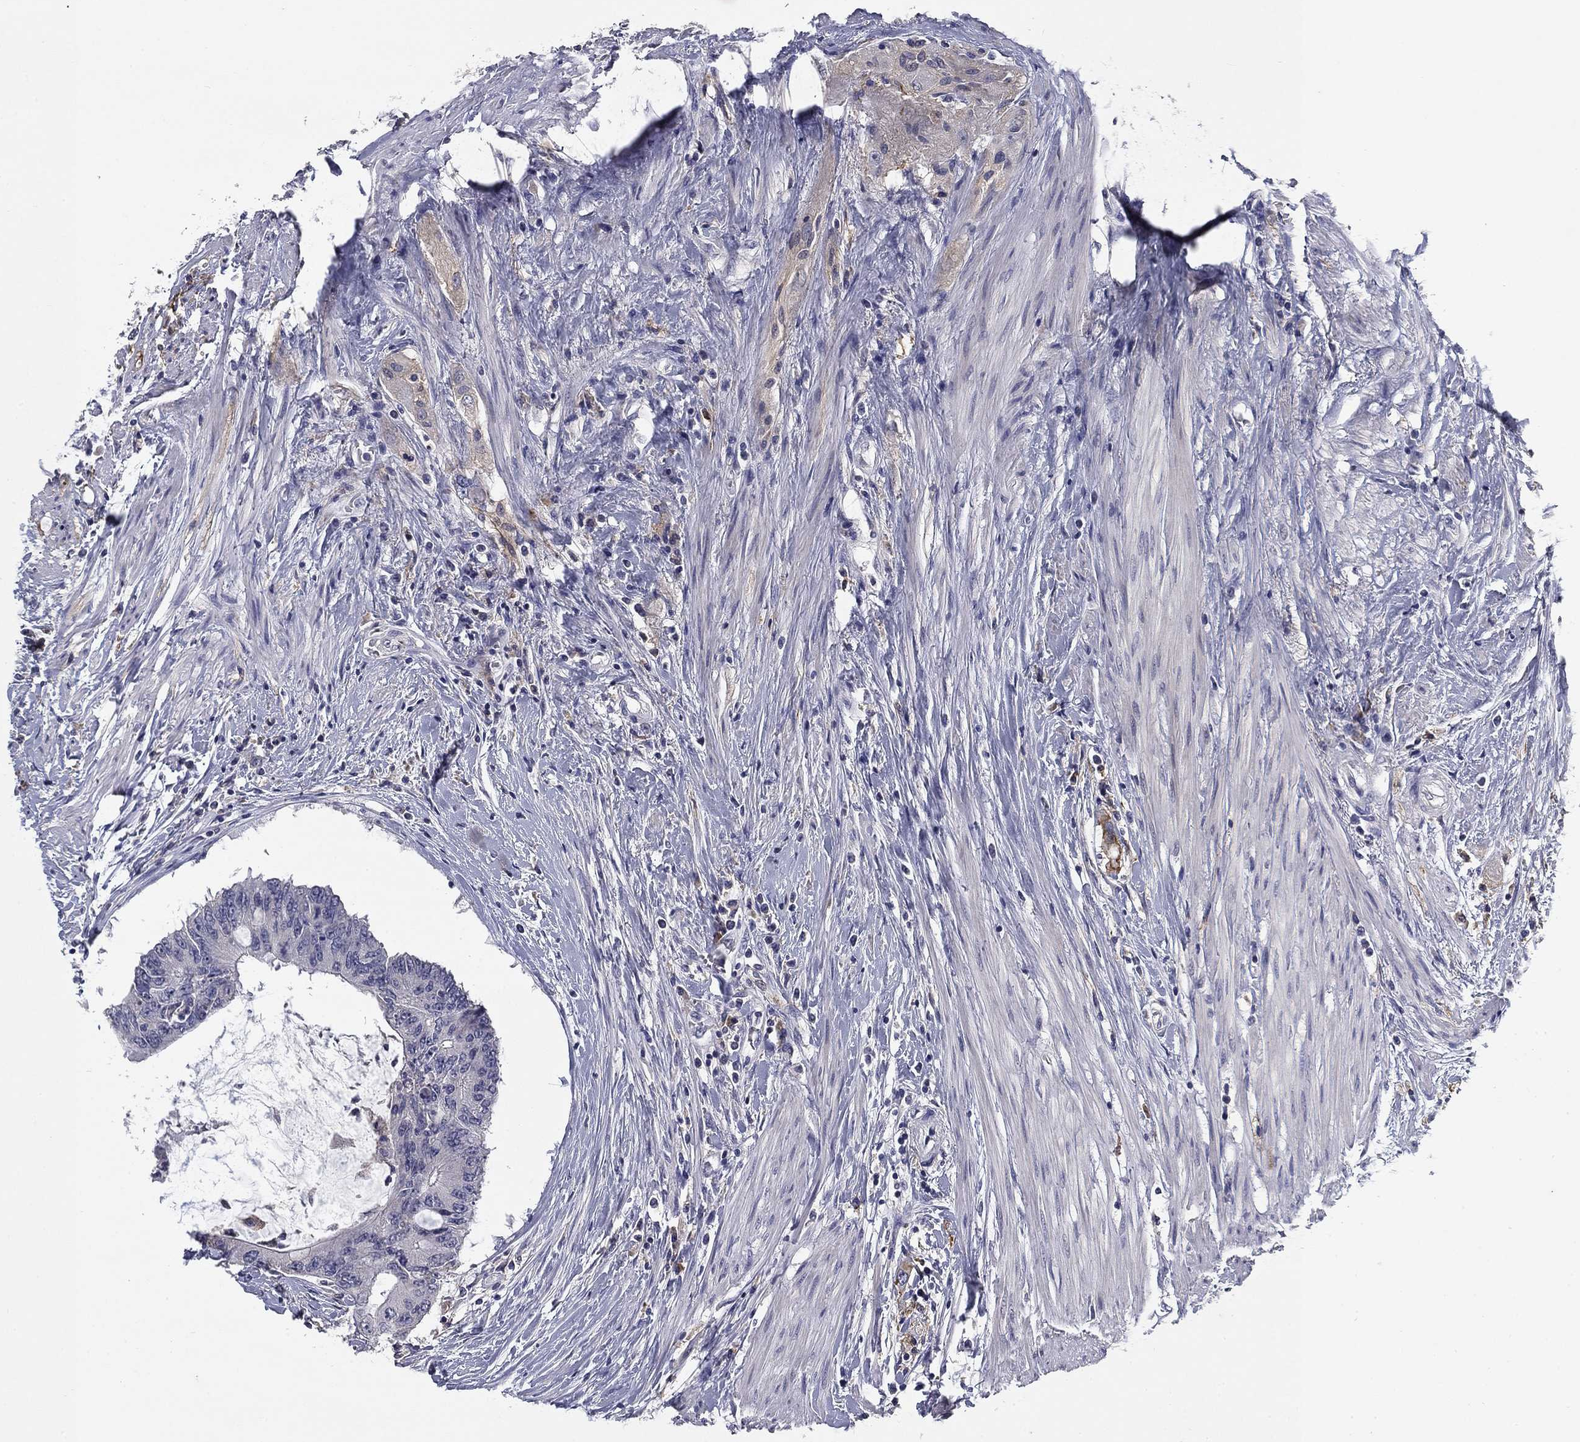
{"staining": {"intensity": "negative", "quantity": "none", "location": "none"}, "tissue": "colorectal cancer", "cell_type": "Tumor cells", "image_type": "cancer", "snomed": [{"axis": "morphology", "description": "Adenocarcinoma, NOS"}, {"axis": "topography", "description": "Rectum"}], "caption": "Immunohistochemistry (IHC) photomicrograph of neoplastic tissue: colorectal adenocarcinoma stained with DAB (3,3'-diaminobenzidine) exhibits no significant protein staining in tumor cells.", "gene": "CD274", "patient": {"sex": "male", "age": 59}}